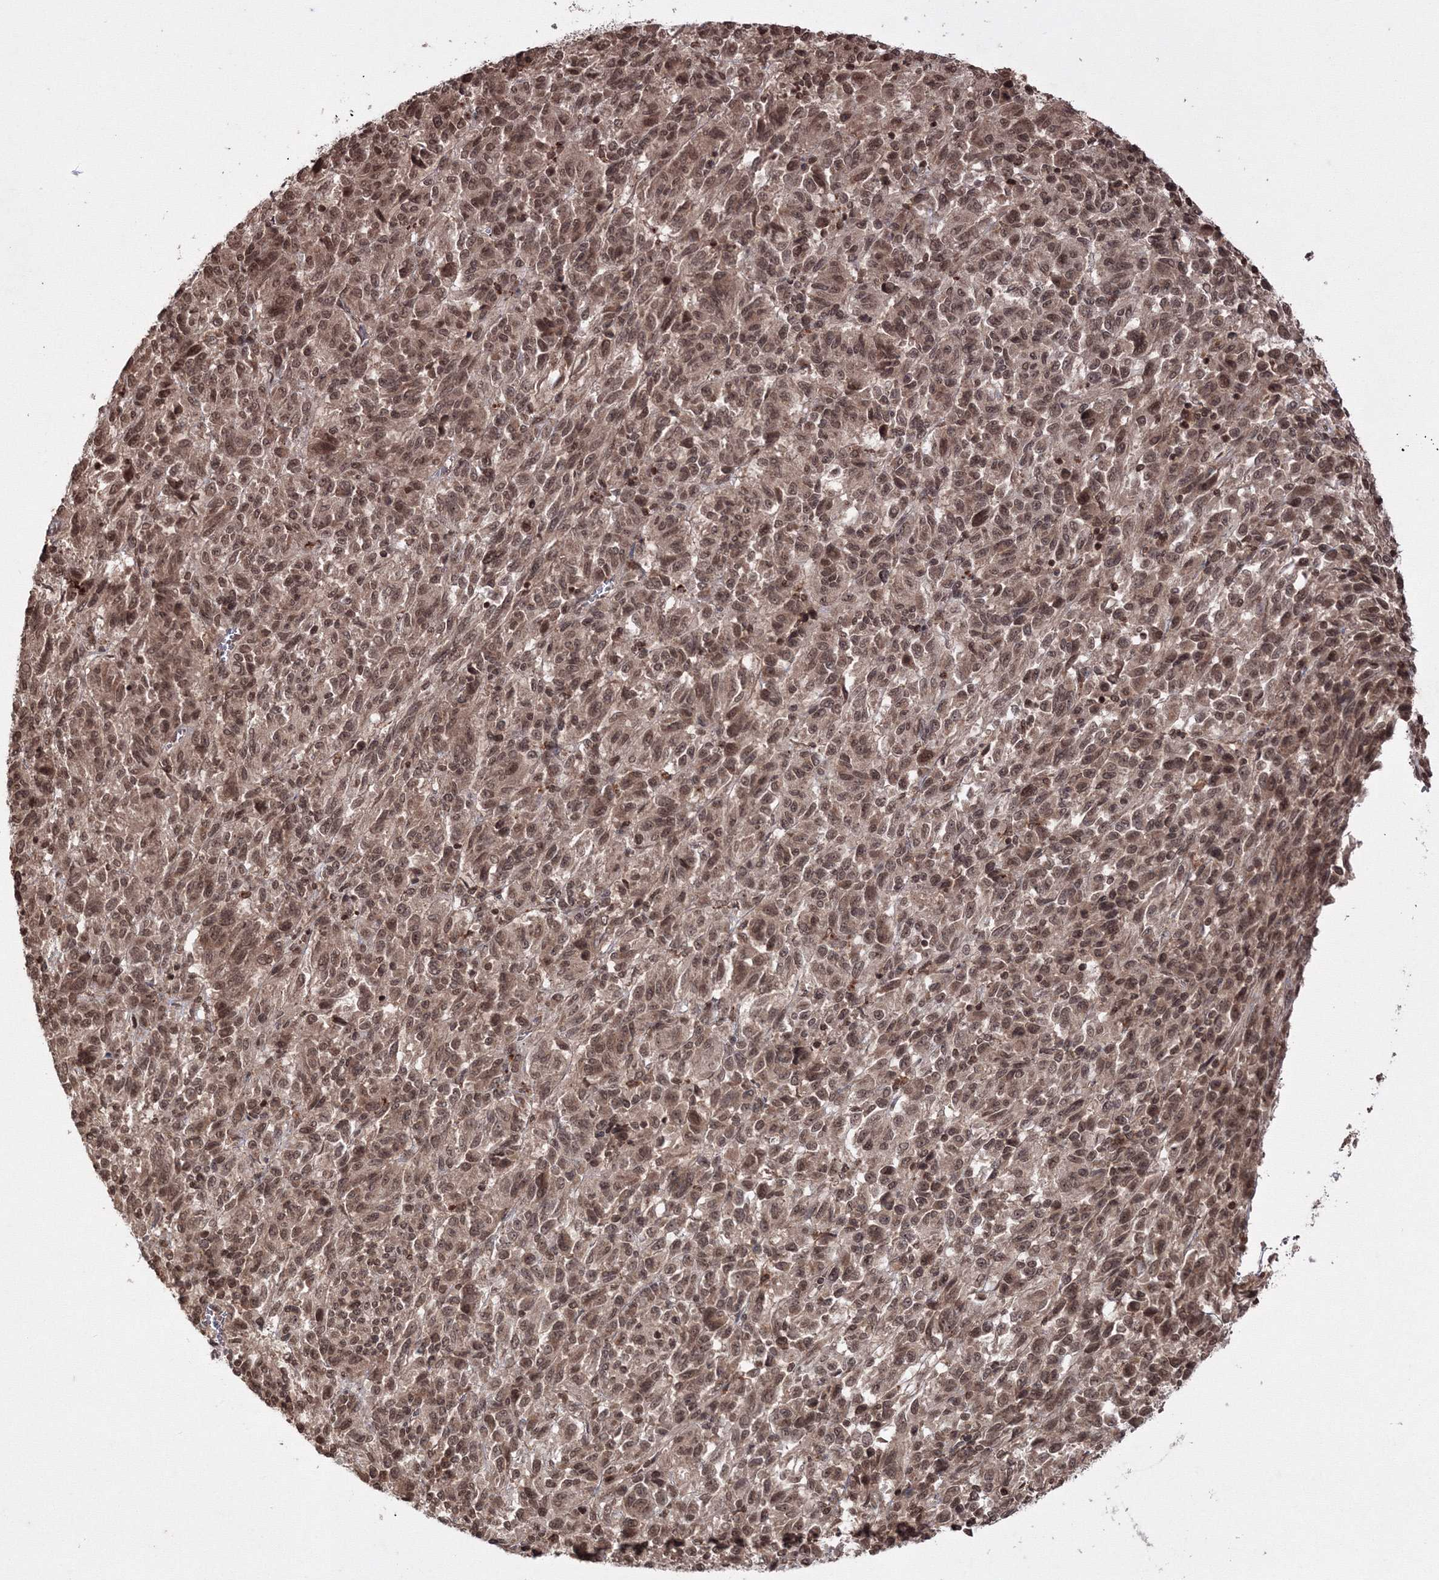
{"staining": {"intensity": "moderate", "quantity": ">75%", "location": "cytoplasmic/membranous,nuclear"}, "tissue": "melanoma", "cell_type": "Tumor cells", "image_type": "cancer", "snomed": [{"axis": "morphology", "description": "Malignant melanoma, Metastatic site"}, {"axis": "topography", "description": "Lung"}], "caption": "Human malignant melanoma (metastatic site) stained with a brown dye reveals moderate cytoplasmic/membranous and nuclear positive expression in about >75% of tumor cells.", "gene": "PEX13", "patient": {"sex": "male", "age": 64}}